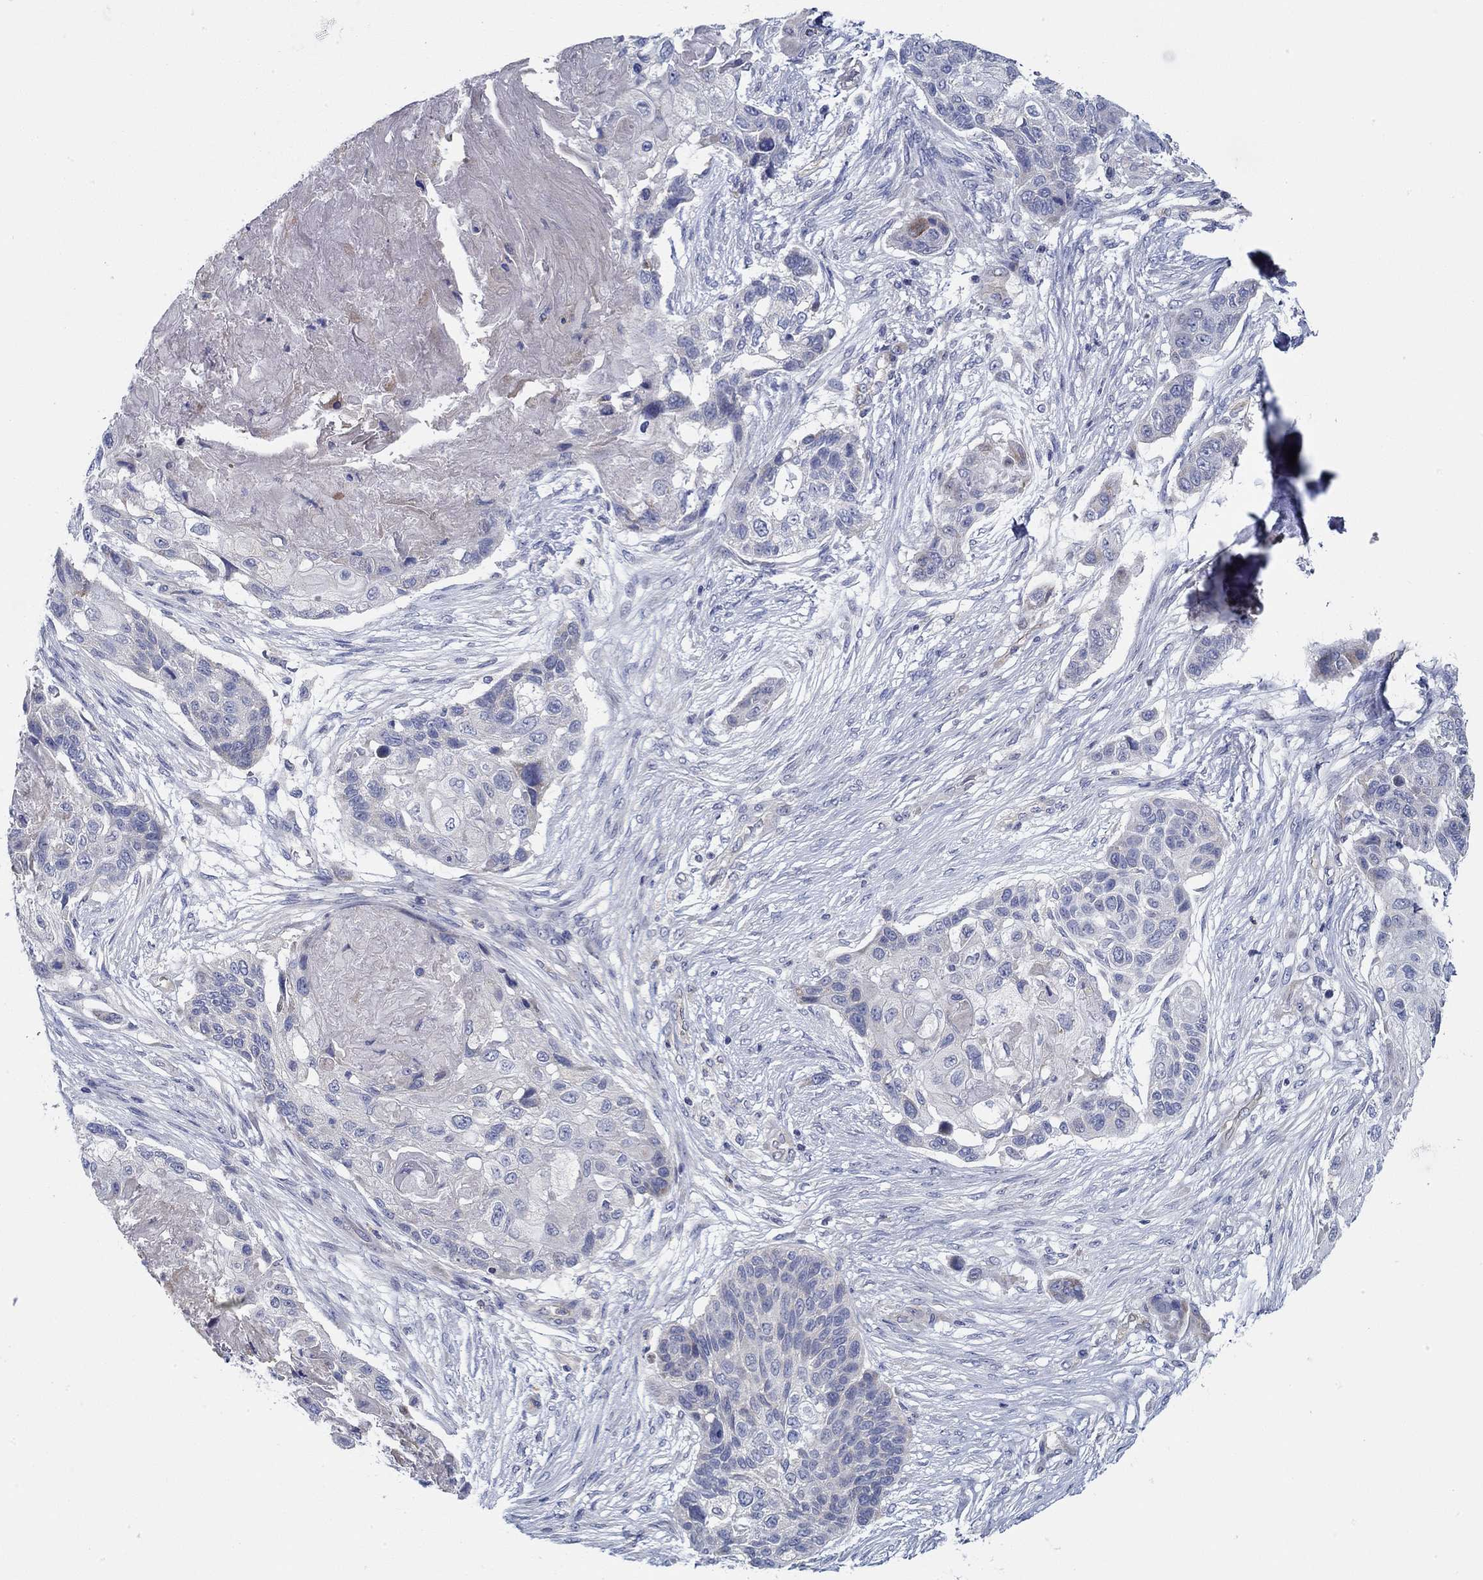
{"staining": {"intensity": "negative", "quantity": "none", "location": "none"}, "tissue": "lung cancer", "cell_type": "Tumor cells", "image_type": "cancer", "snomed": [{"axis": "morphology", "description": "Squamous cell carcinoma, NOS"}, {"axis": "topography", "description": "Lung"}], "caption": "This is an immunohistochemistry (IHC) photomicrograph of squamous cell carcinoma (lung). There is no positivity in tumor cells.", "gene": "CFAP61", "patient": {"sex": "male", "age": 69}}